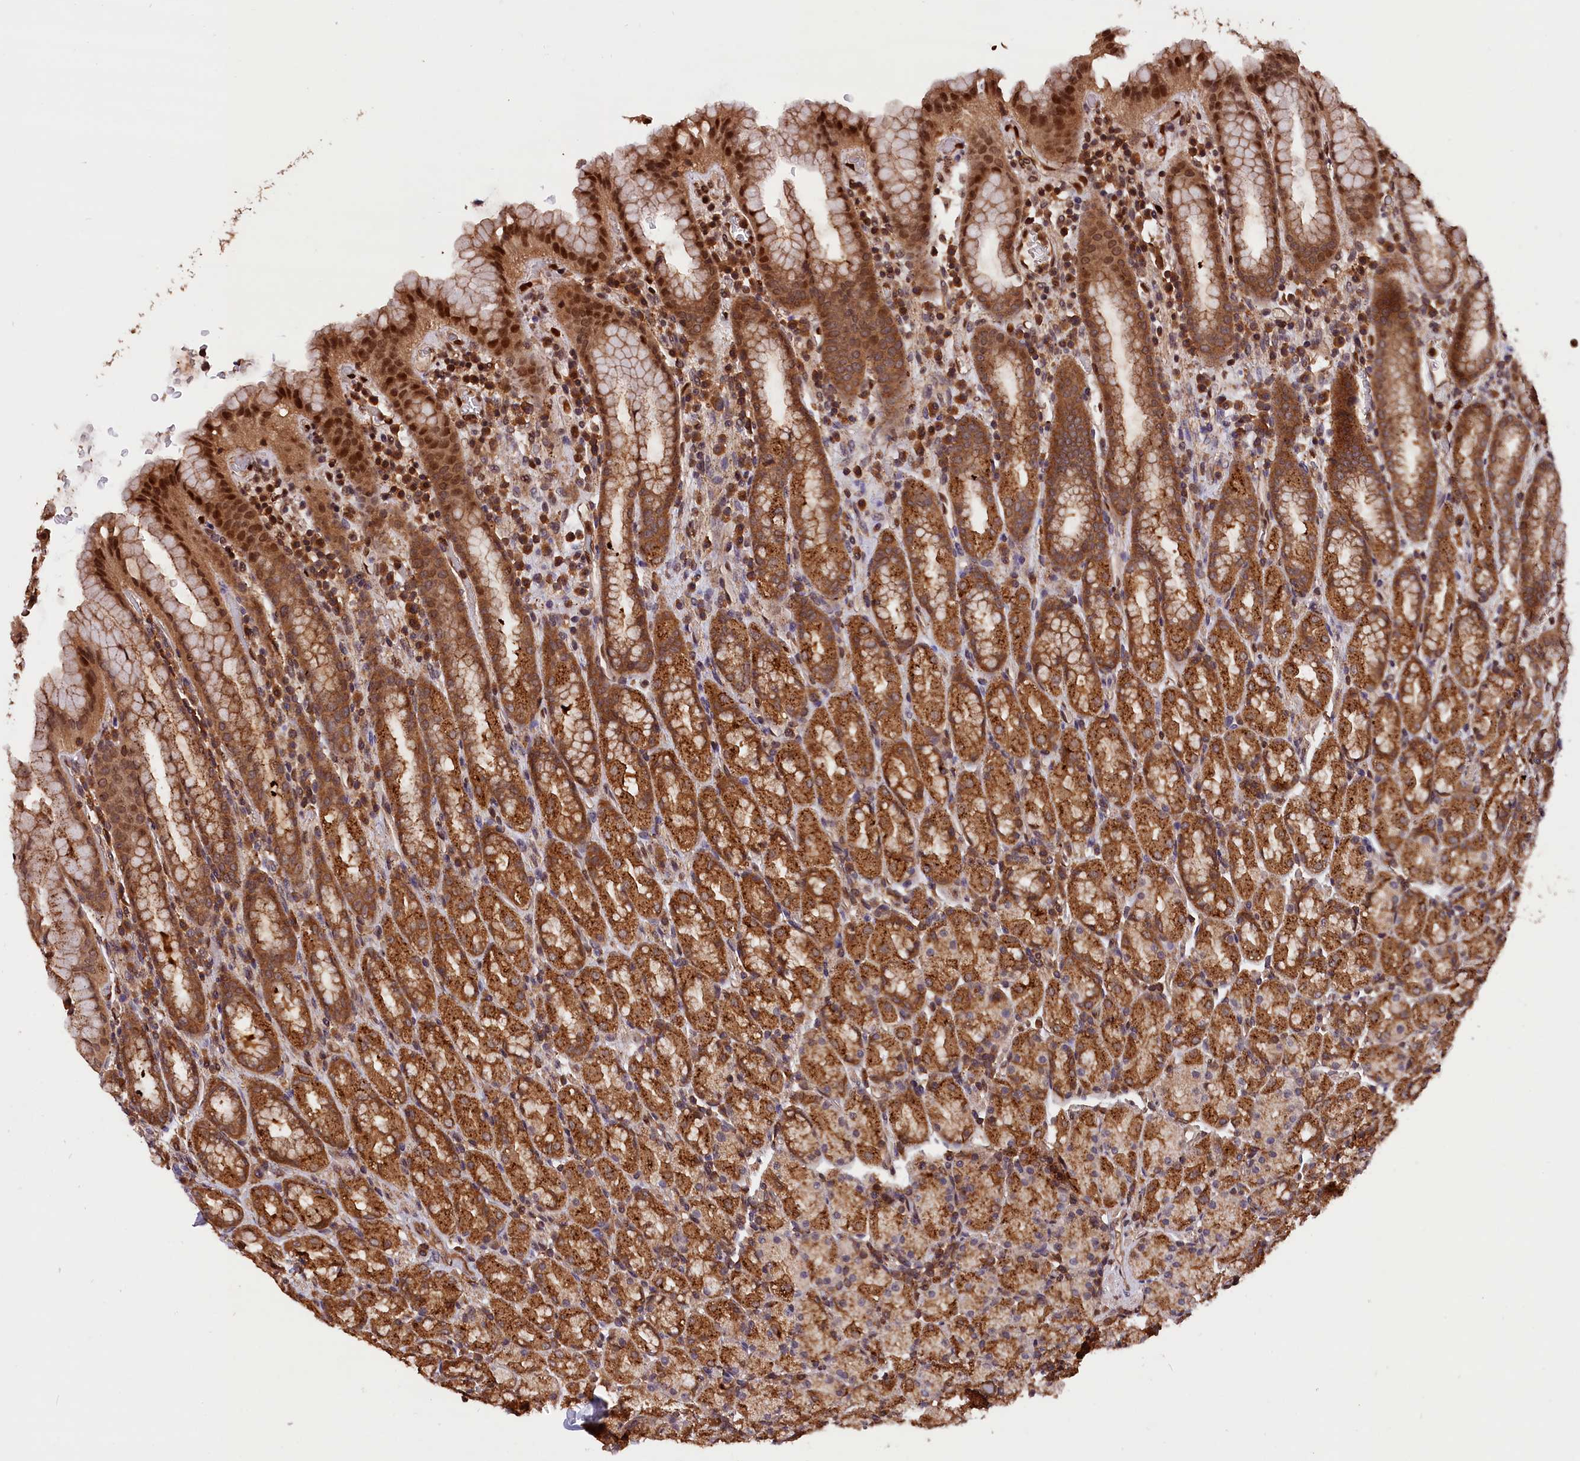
{"staining": {"intensity": "strong", "quantity": ">75%", "location": "cytoplasmic/membranous"}, "tissue": "stomach", "cell_type": "Glandular cells", "image_type": "normal", "snomed": [{"axis": "morphology", "description": "Normal tissue, NOS"}, {"axis": "topography", "description": "Stomach, upper"}, {"axis": "topography", "description": "Stomach, lower"}, {"axis": "topography", "description": "Small intestine"}], "caption": "Strong cytoplasmic/membranous protein staining is appreciated in about >75% of glandular cells in stomach. (brown staining indicates protein expression, while blue staining denotes nuclei).", "gene": "IST1", "patient": {"sex": "male", "age": 68}}